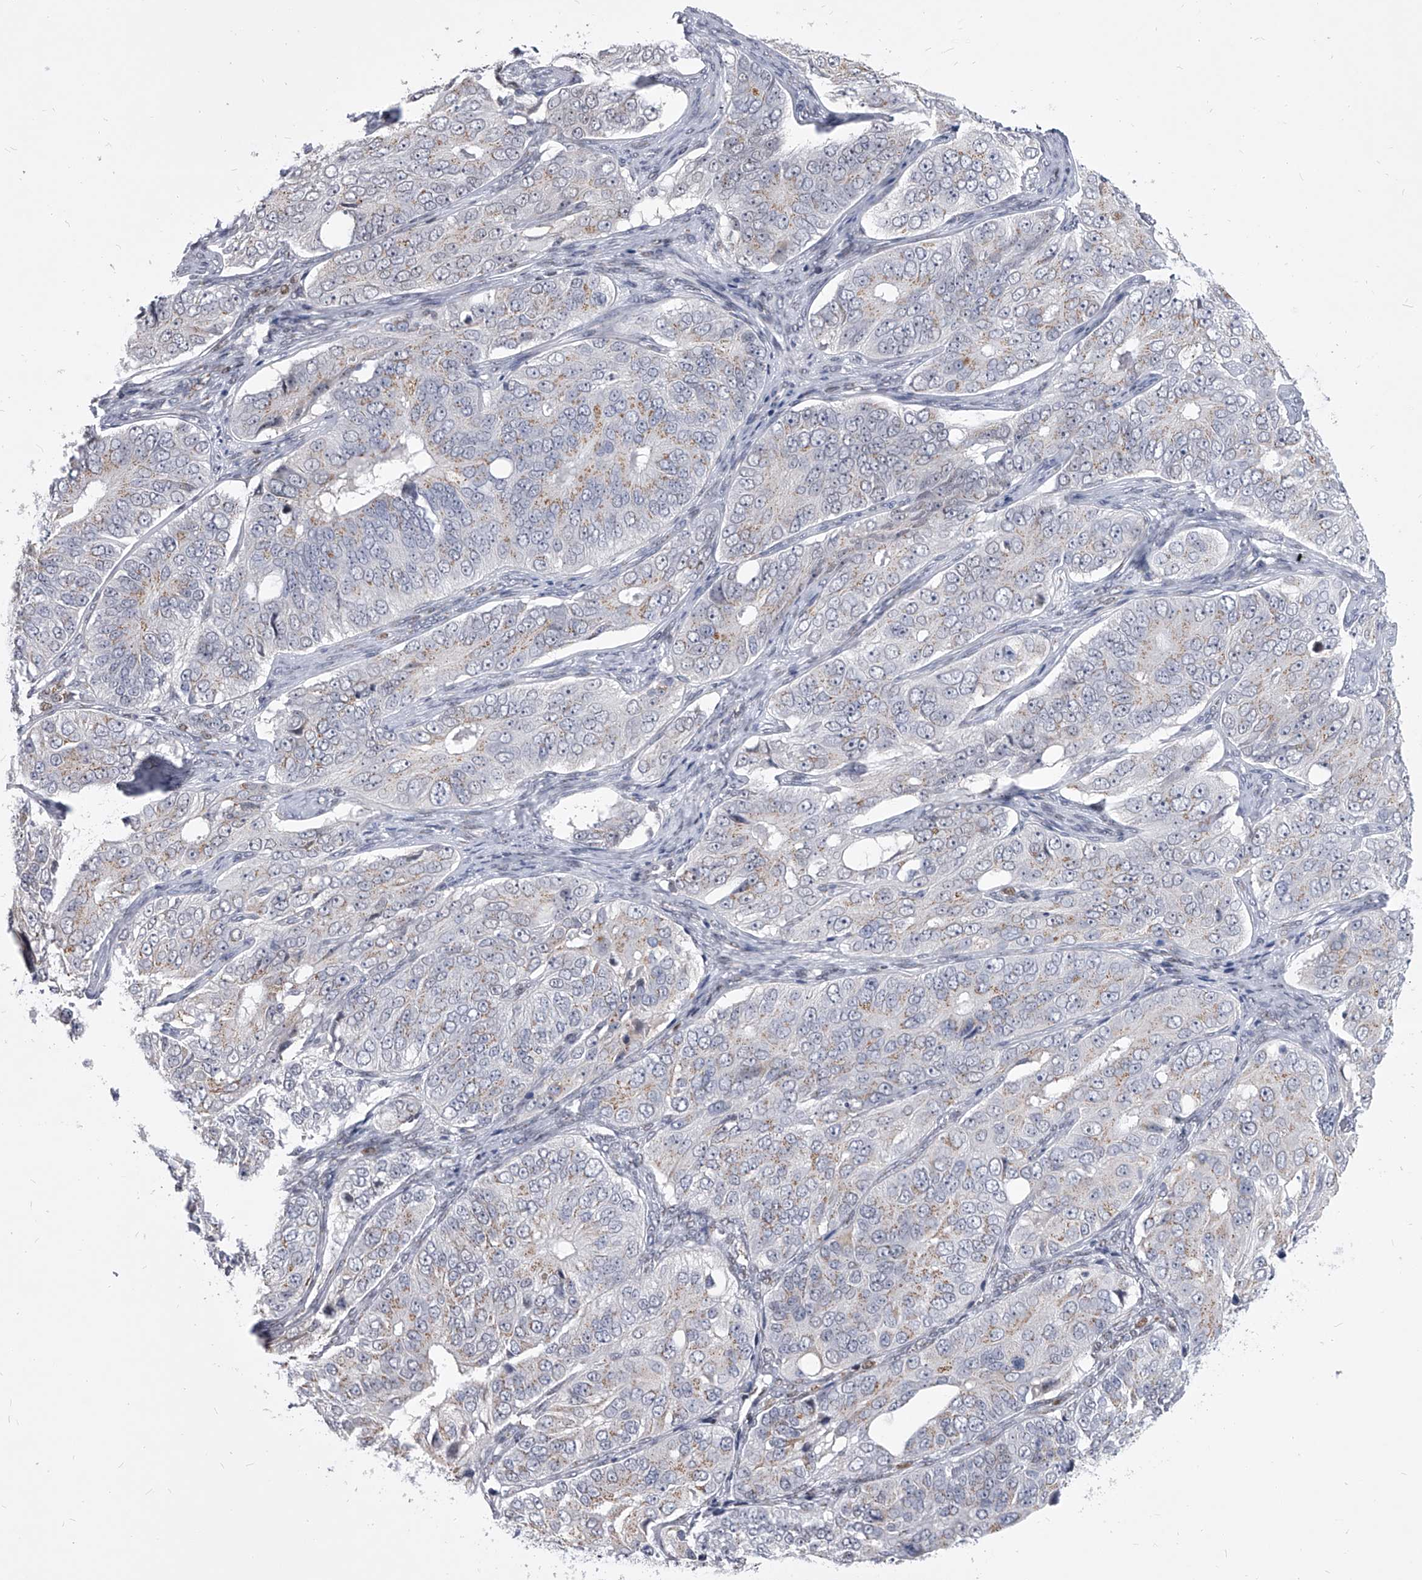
{"staining": {"intensity": "weak", "quantity": "<25%", "location": "cytoplasmic/membranous"}, "tissue": "ovarian cancer", "cell_type": "Tumor cells", "image_type": "cancer", "snomed": [{"axis": "morphology", "description": "Carcinoma, endometroid"}, {"axis": "topography", "description": "Ovary"}], "caption": "Human ovarian endometroid carcinoma stained for a protein using immunohistochemistry demonstrates no expression in tumor cells.", "gene": "EVA1C", "patient": {"sex": "female", "age": 51}}